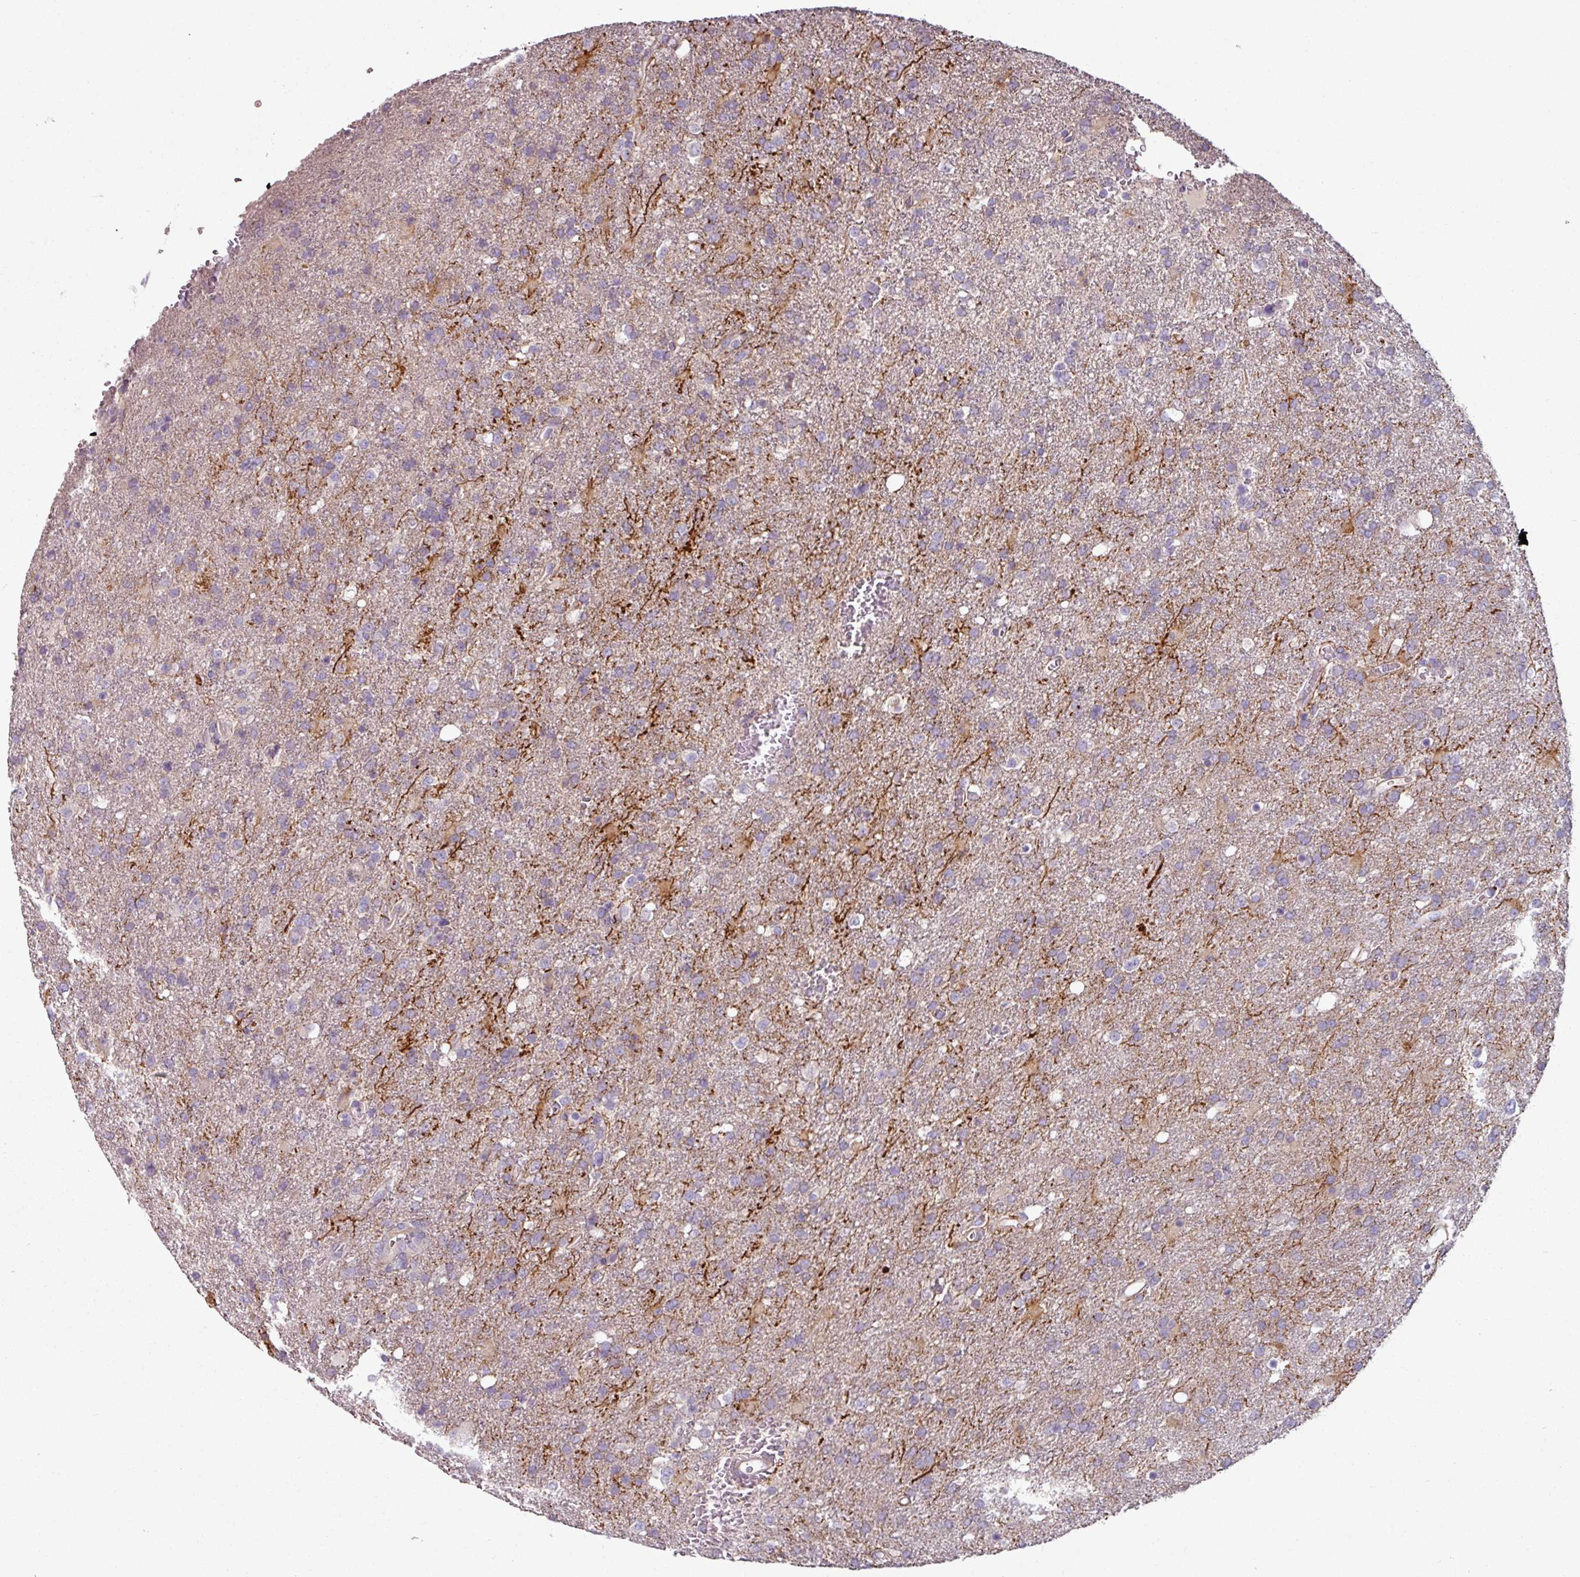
{"staining": {"intensity": "negative", "quantity": "none", "location": "none"}, "tissue": "glioma", "cell_type": "Tumor cells", "image_type": "cancer", "snomed": [{"axis": "morphology", "description": "Glioma, malignant, High grade"}, {"axis": "topography", "description": "Brain"}], "caption": "Malignant high-grade glioma was stained to show a protein in brown. There is no significant staining in tumor cells.", "gene": "MTMR14", "patient": {"sex": "female", "age": 74}}